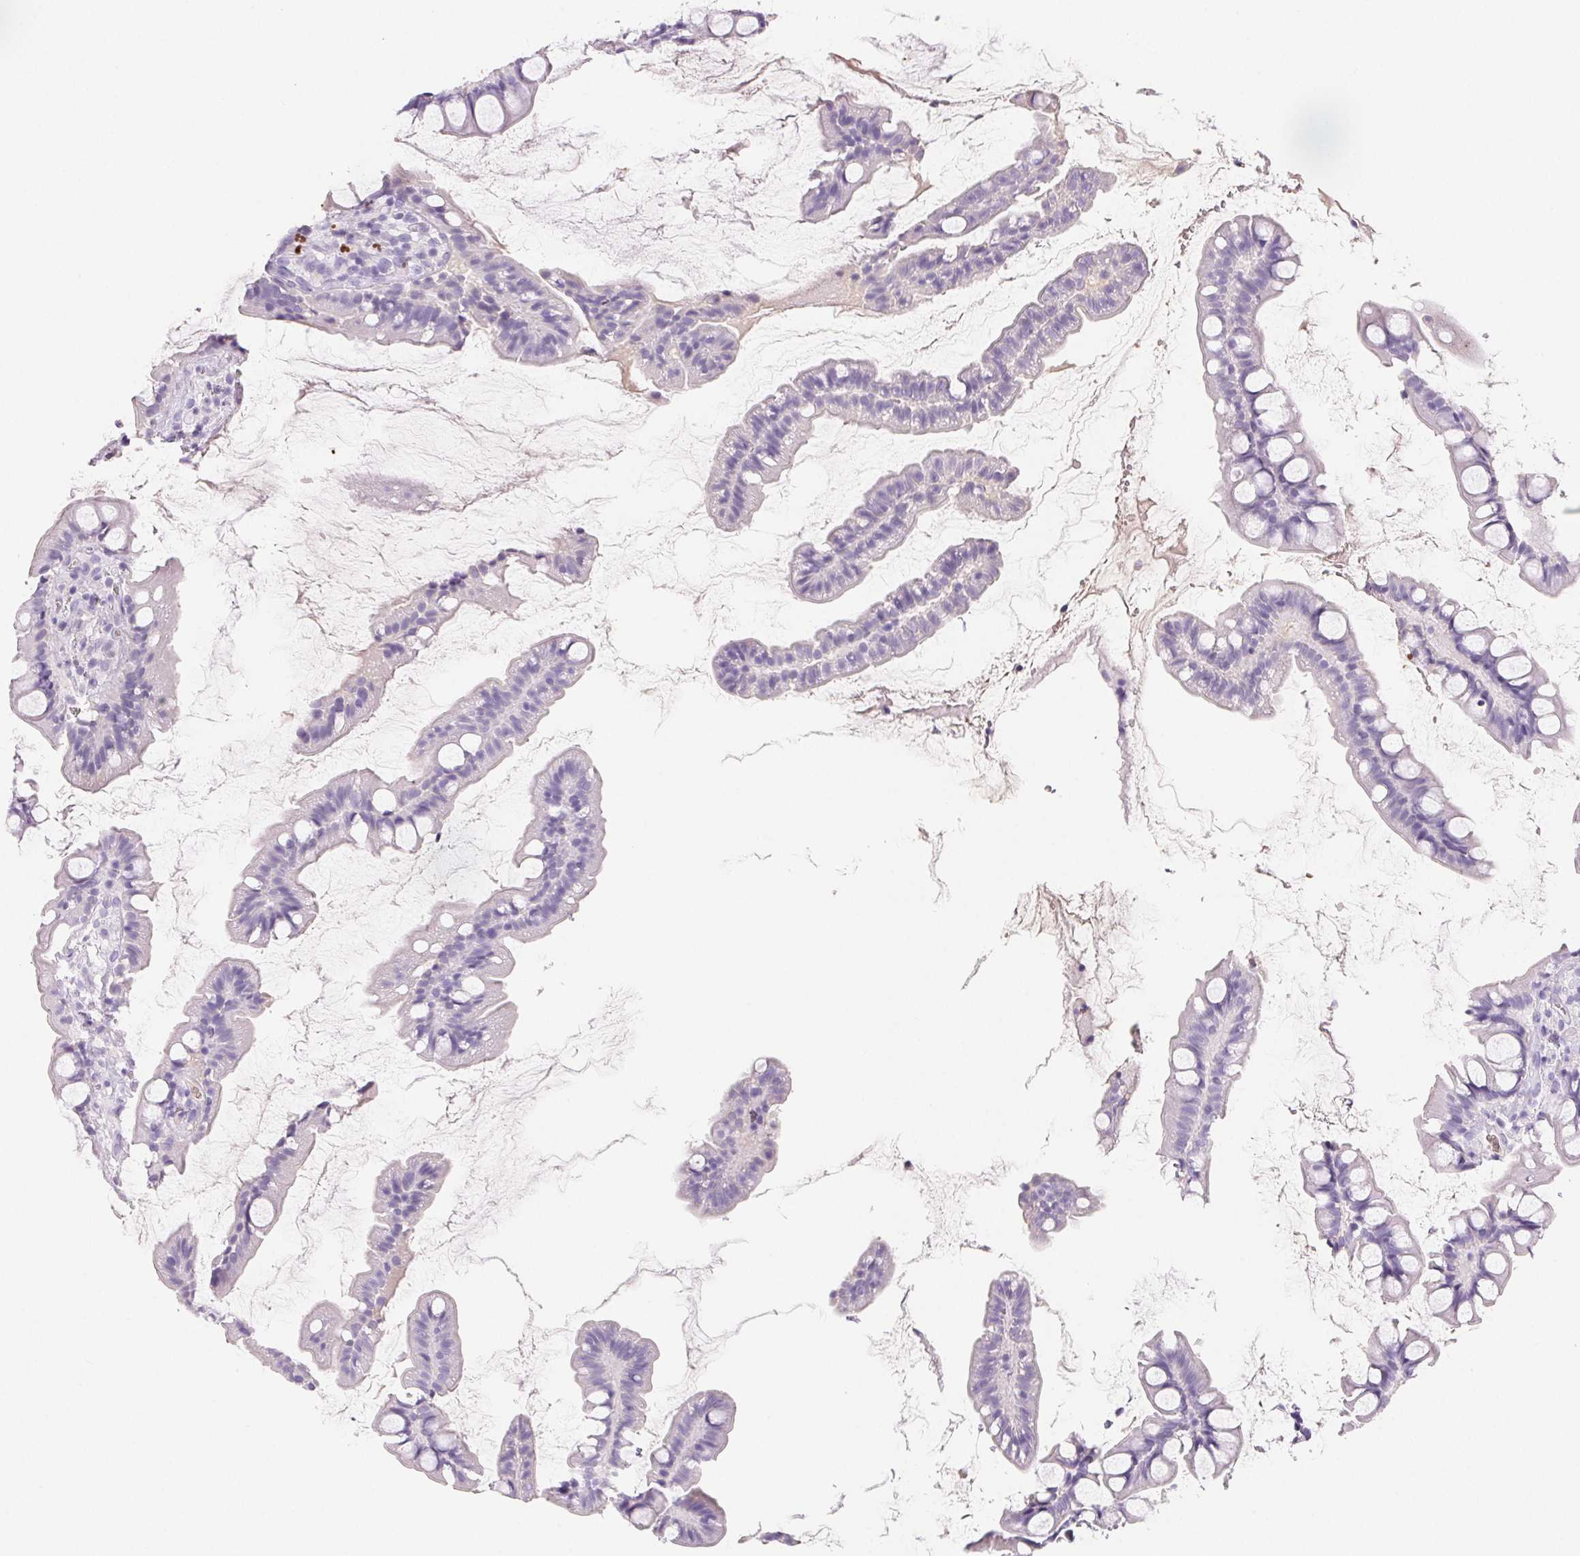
{"staining": {"intensity": "negative", "quantity": "none", "location": "none"}, "tissue": "small intestine", "cell_type": "Glandular cells", "image_type": "normal", "snomed": [{"axis": "morphology", "description": "Normal tissue, NOS"}, {"axis": "topography", "description": "Small intestine"}], "caption": "An image of human small intestine is negative for staining in glandular cells. The staining was performed using DAB to visualize the protein expression in brown, while the nuclei were stained in blue with hematoxylin (Magnification: 20x).", "gene": "PADI4", "patient": {"sex": "male", "age": 70}}